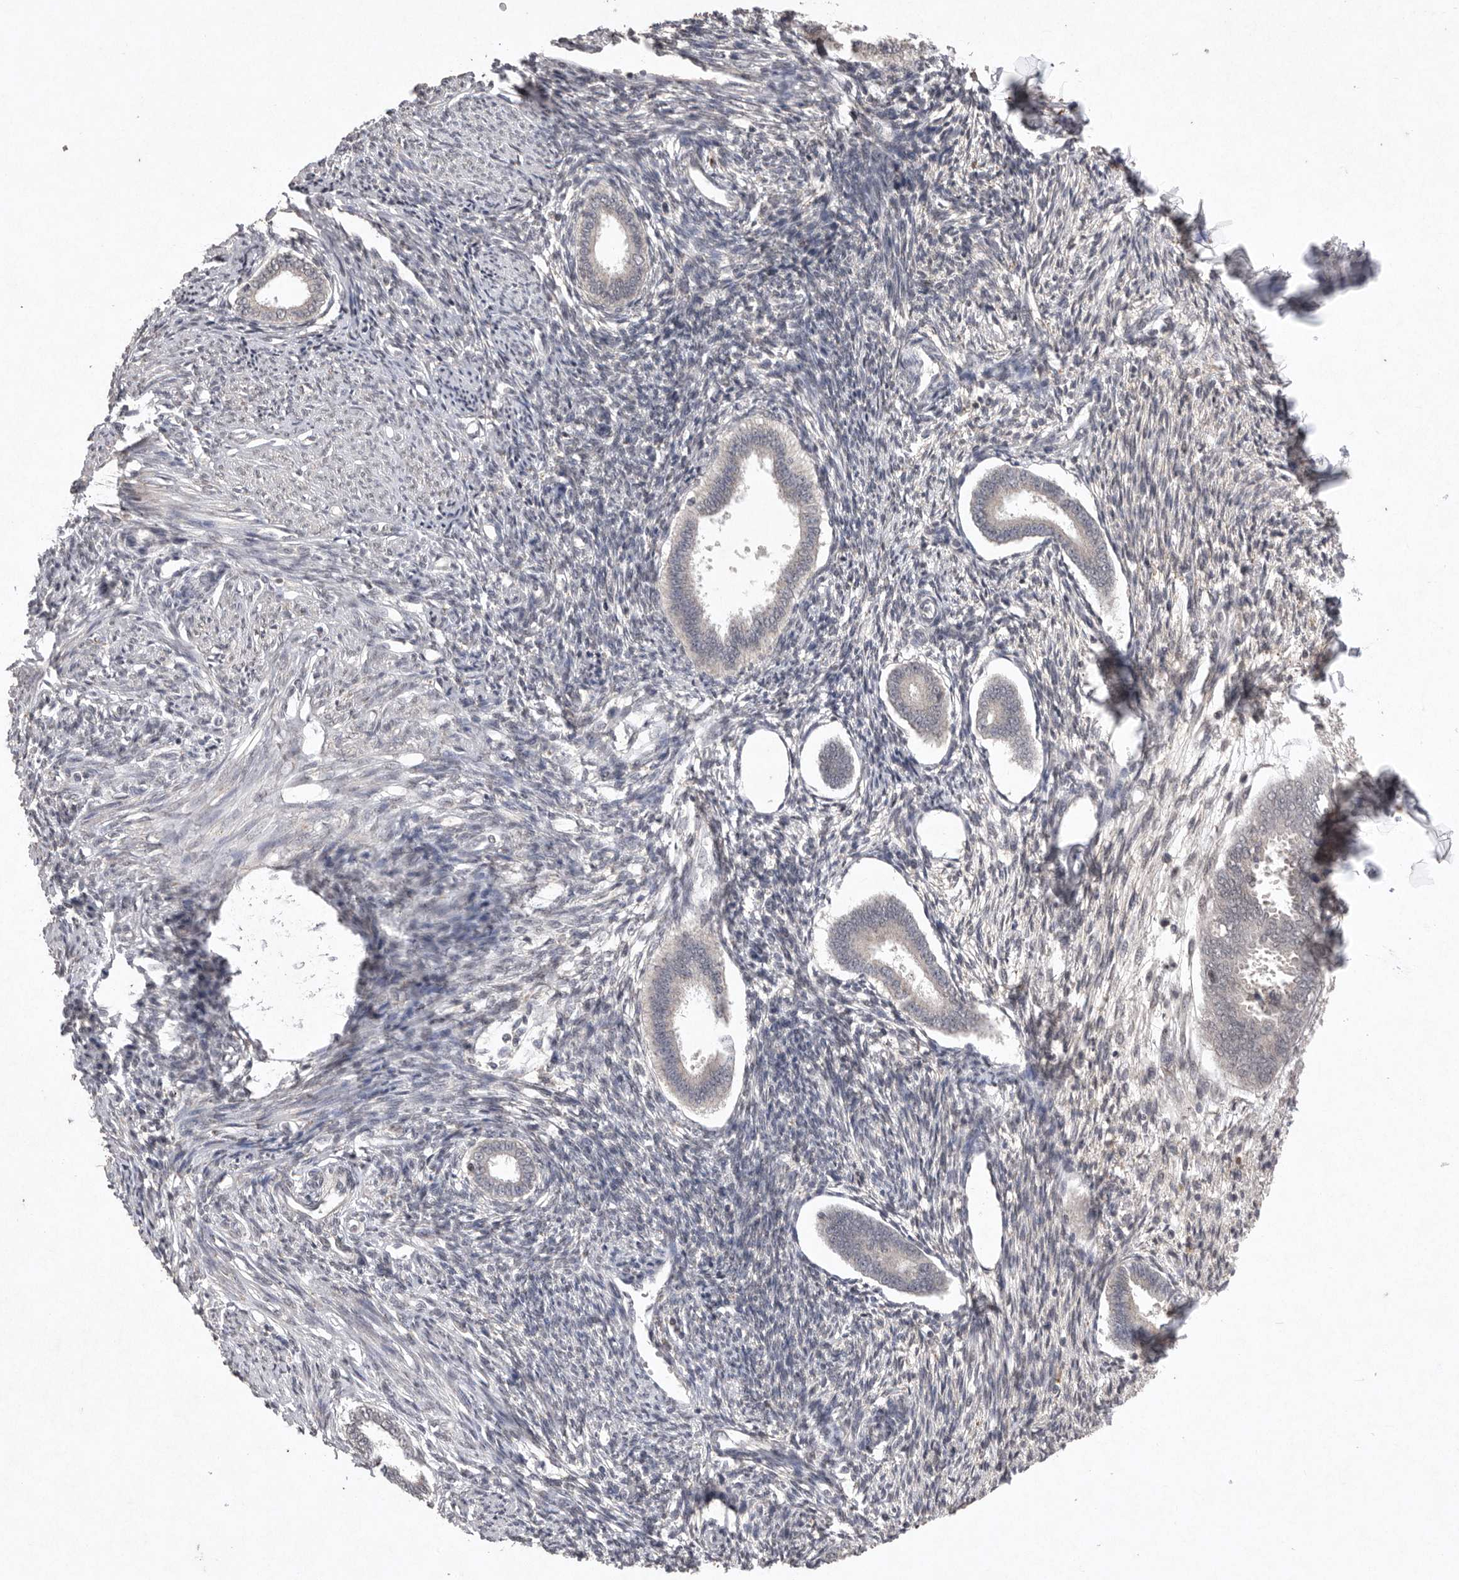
{"staining": {"intensity": "negative", "quantity": "none", "location": "none"}, "tissue": "endometrium", "cell_type": "Cells in endometrial stroma", "image_type": "normal", "snomed": [{"axis": "morphology", "description": "Normal tissue, NOS"}, {"axis": "topography", "description": "Endometrium"}], "caption": "A high-resolution micrograph shows immunohistochemistry (IHC) staining of benign endometrium, which displays no significant staining in cells in endometrial stroma.", "gene": "APLNR", "patient": {"sex": "female", "age": 56}}